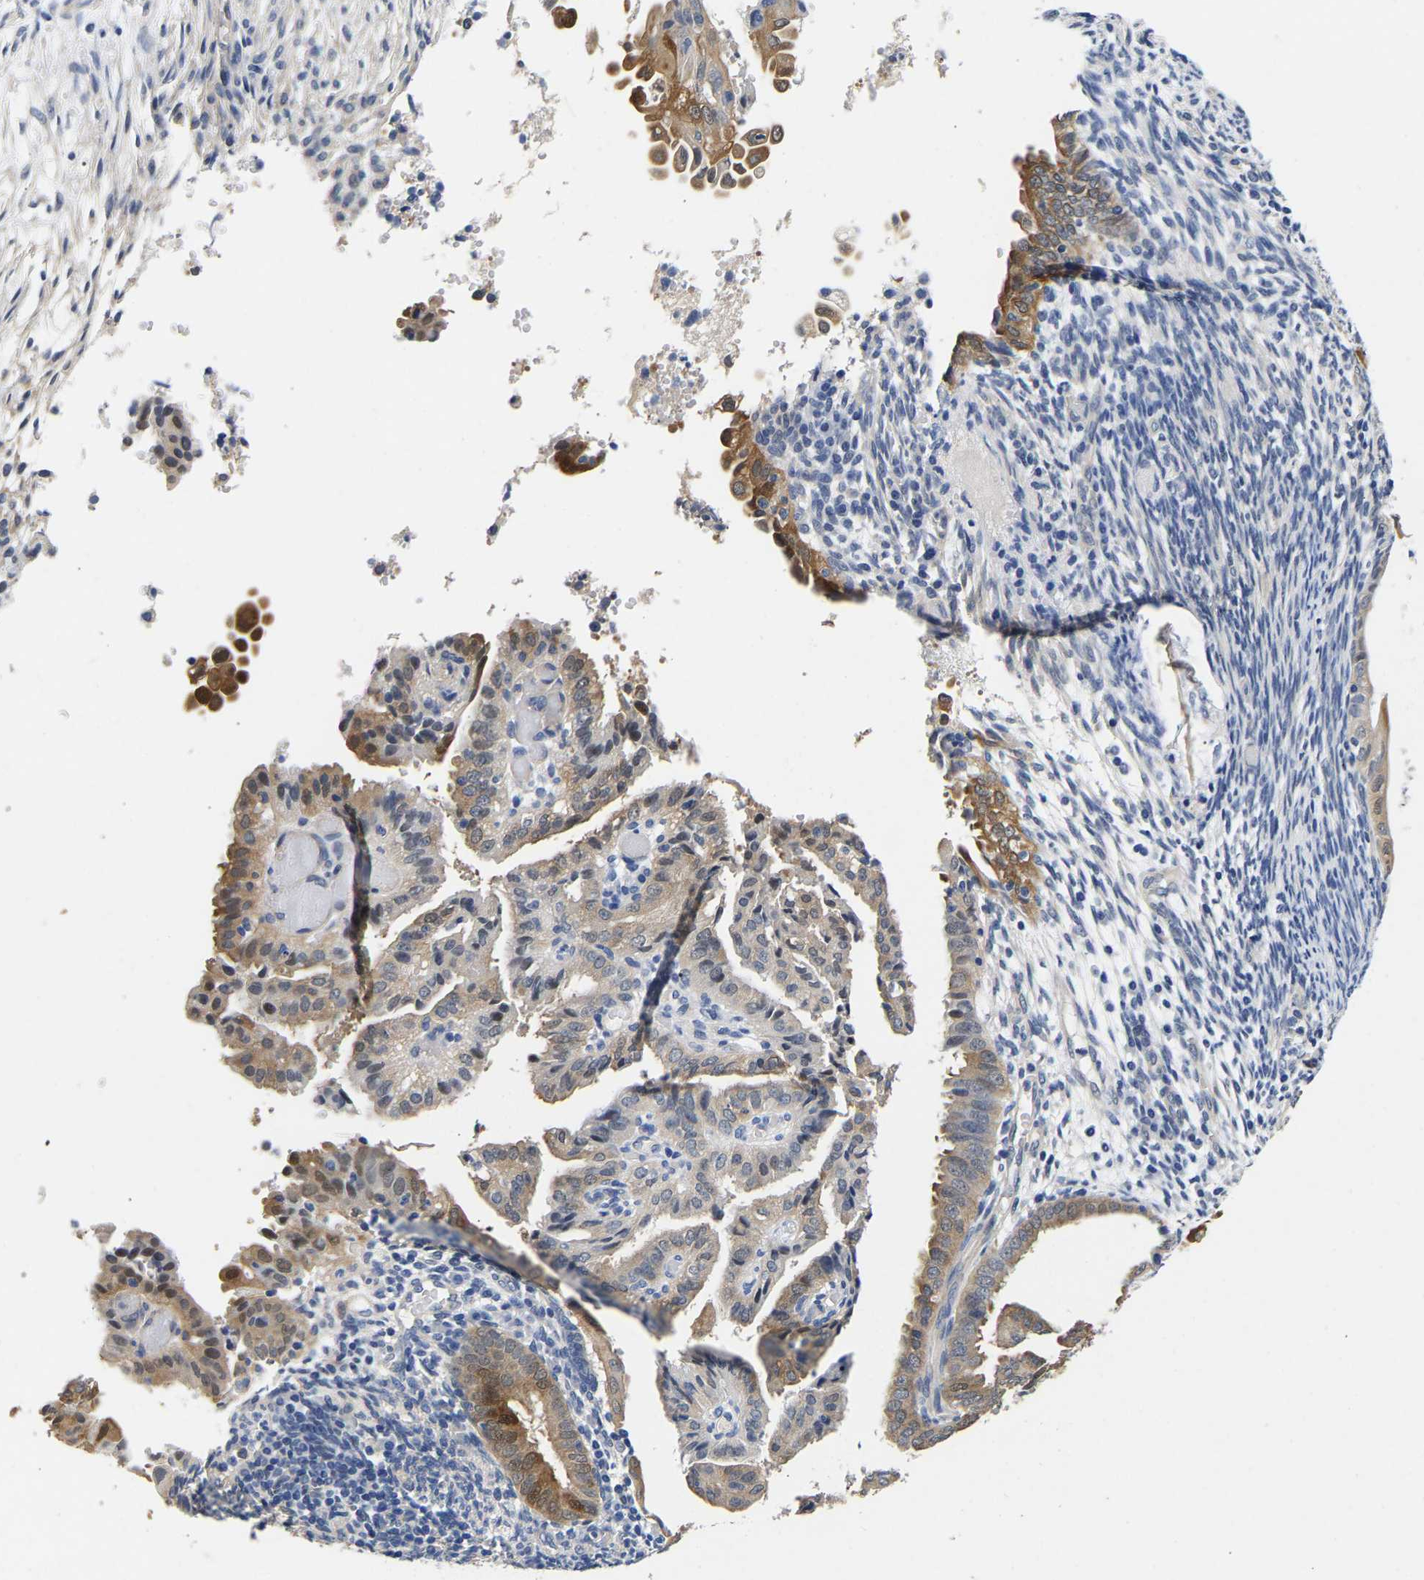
{"staining": {"intensity": "moderate", "quantity": "25%-75%", "location": "cytoplasmic/membranous"}, "tissue": "endometrial cancer", "cell_type": "Tumor cells", "image_type": "cancer", "snomed": [{"axis": "morphology", "description": "Adenocarcinoma, NOS"}, {"axis": "topography", "description": "Endometrium"}], "caption": "Endometrial cancer (adenocarcinoma) stained for a protein reveals moderate cytoplasmic/membranous positivity in tumor cells.", "gene": "CCDC6", "patient": {"sex": "female", "age": 58}}